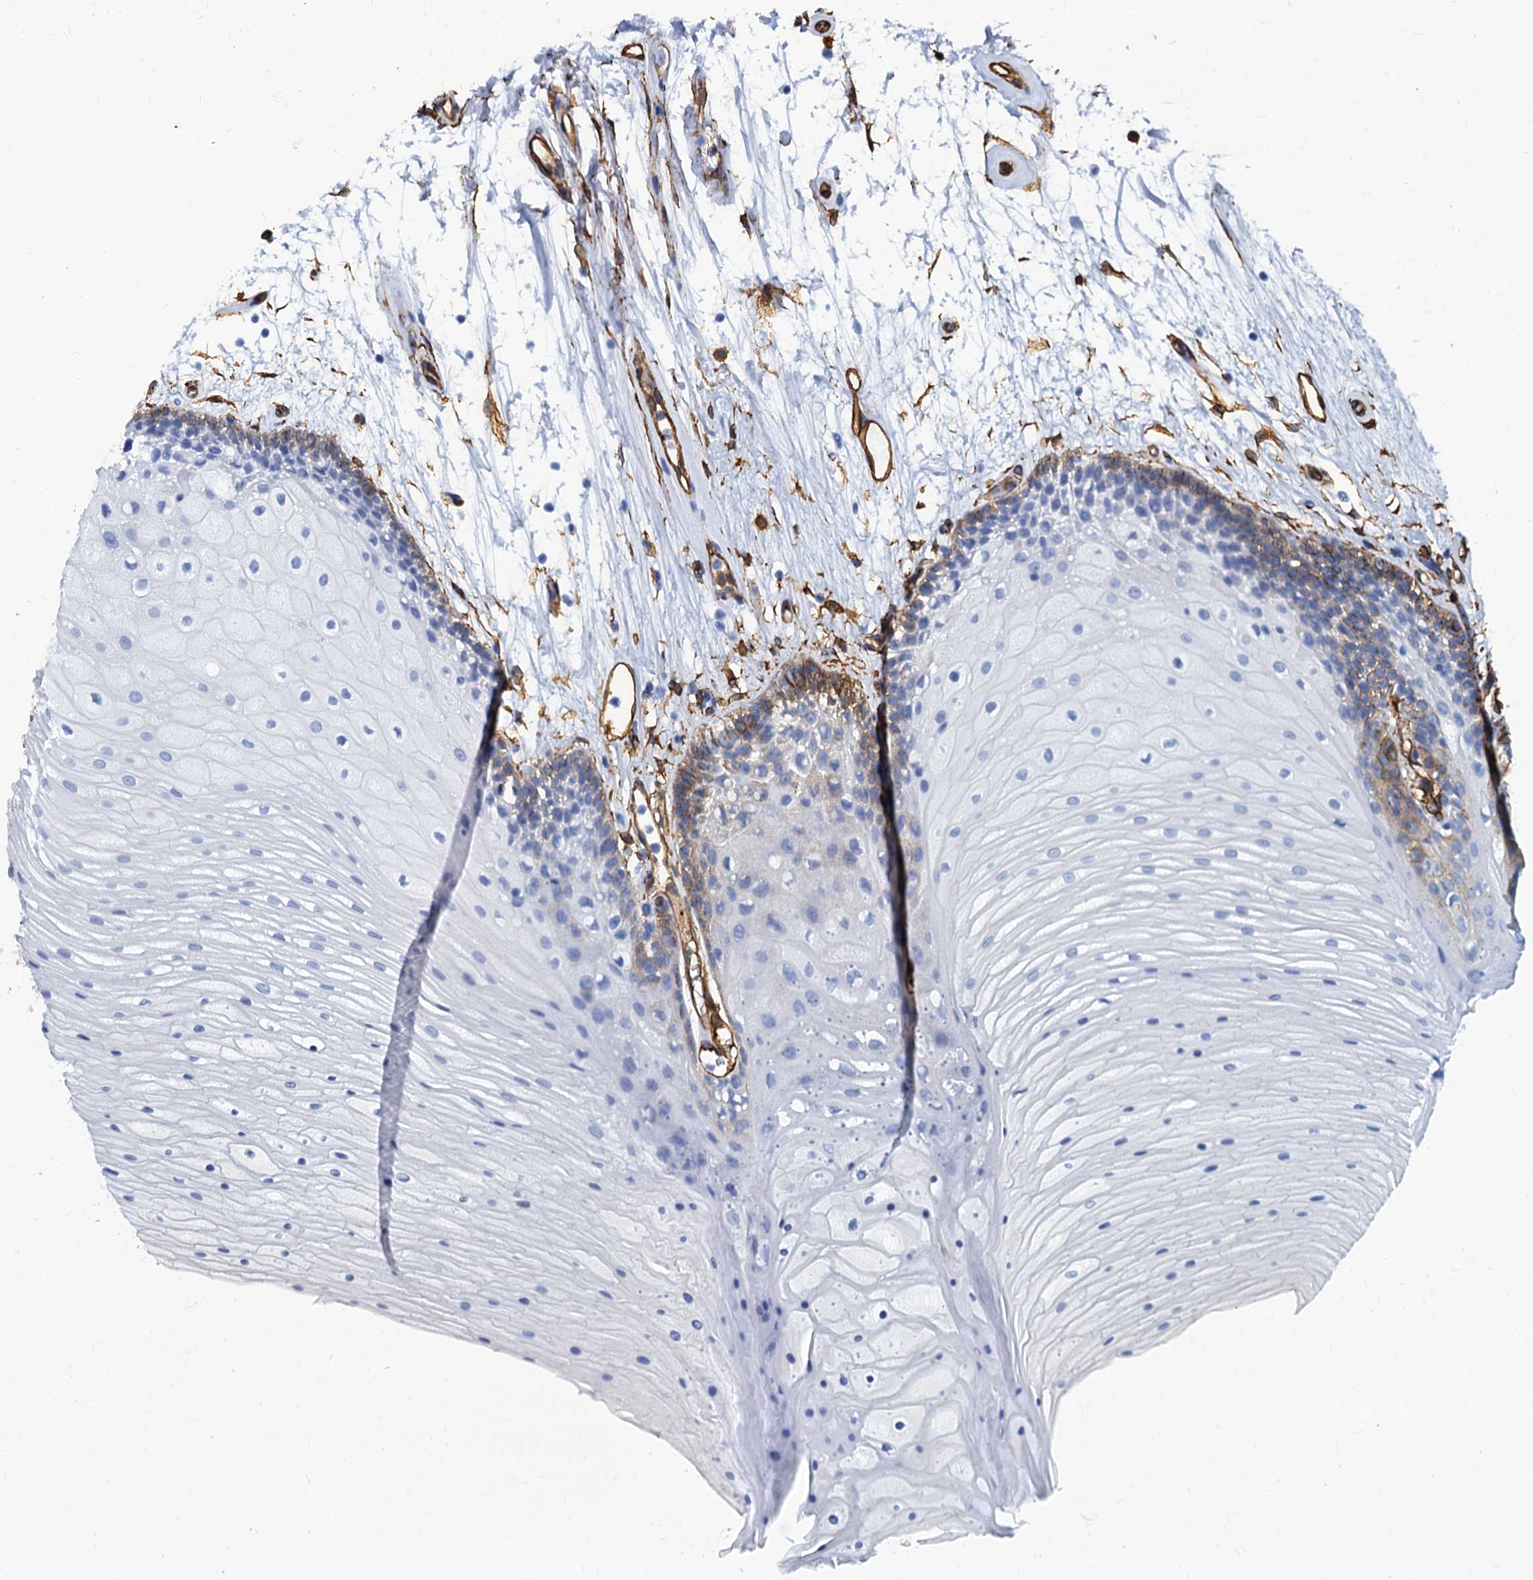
{"staining": {"intensity": "moderate", "quantity": "<25%", "location": "cytoplasmic/membranous"}, "tissue": "oral mucosa", "cell_type": "Squamous epithelial cells", "image_type": "normal", "snomed": [{"axis": "morphology", "description": "Normal tissue, NOS"}, {"axis": "topography", "description": "Oral tissue"}], "caption": "Immunohistochemical staining of normal oral mucosa demonstrates low levels of moderate cytoplasmic/membranous staining in about <25% of squamous epithelial cells. (DAB (3,3'-diaminobenzidine) = brown stain, brightfield microscopy at high magnification).", "gene": "CAVIN2", "patient": {"sex": "female", "age": 80}}